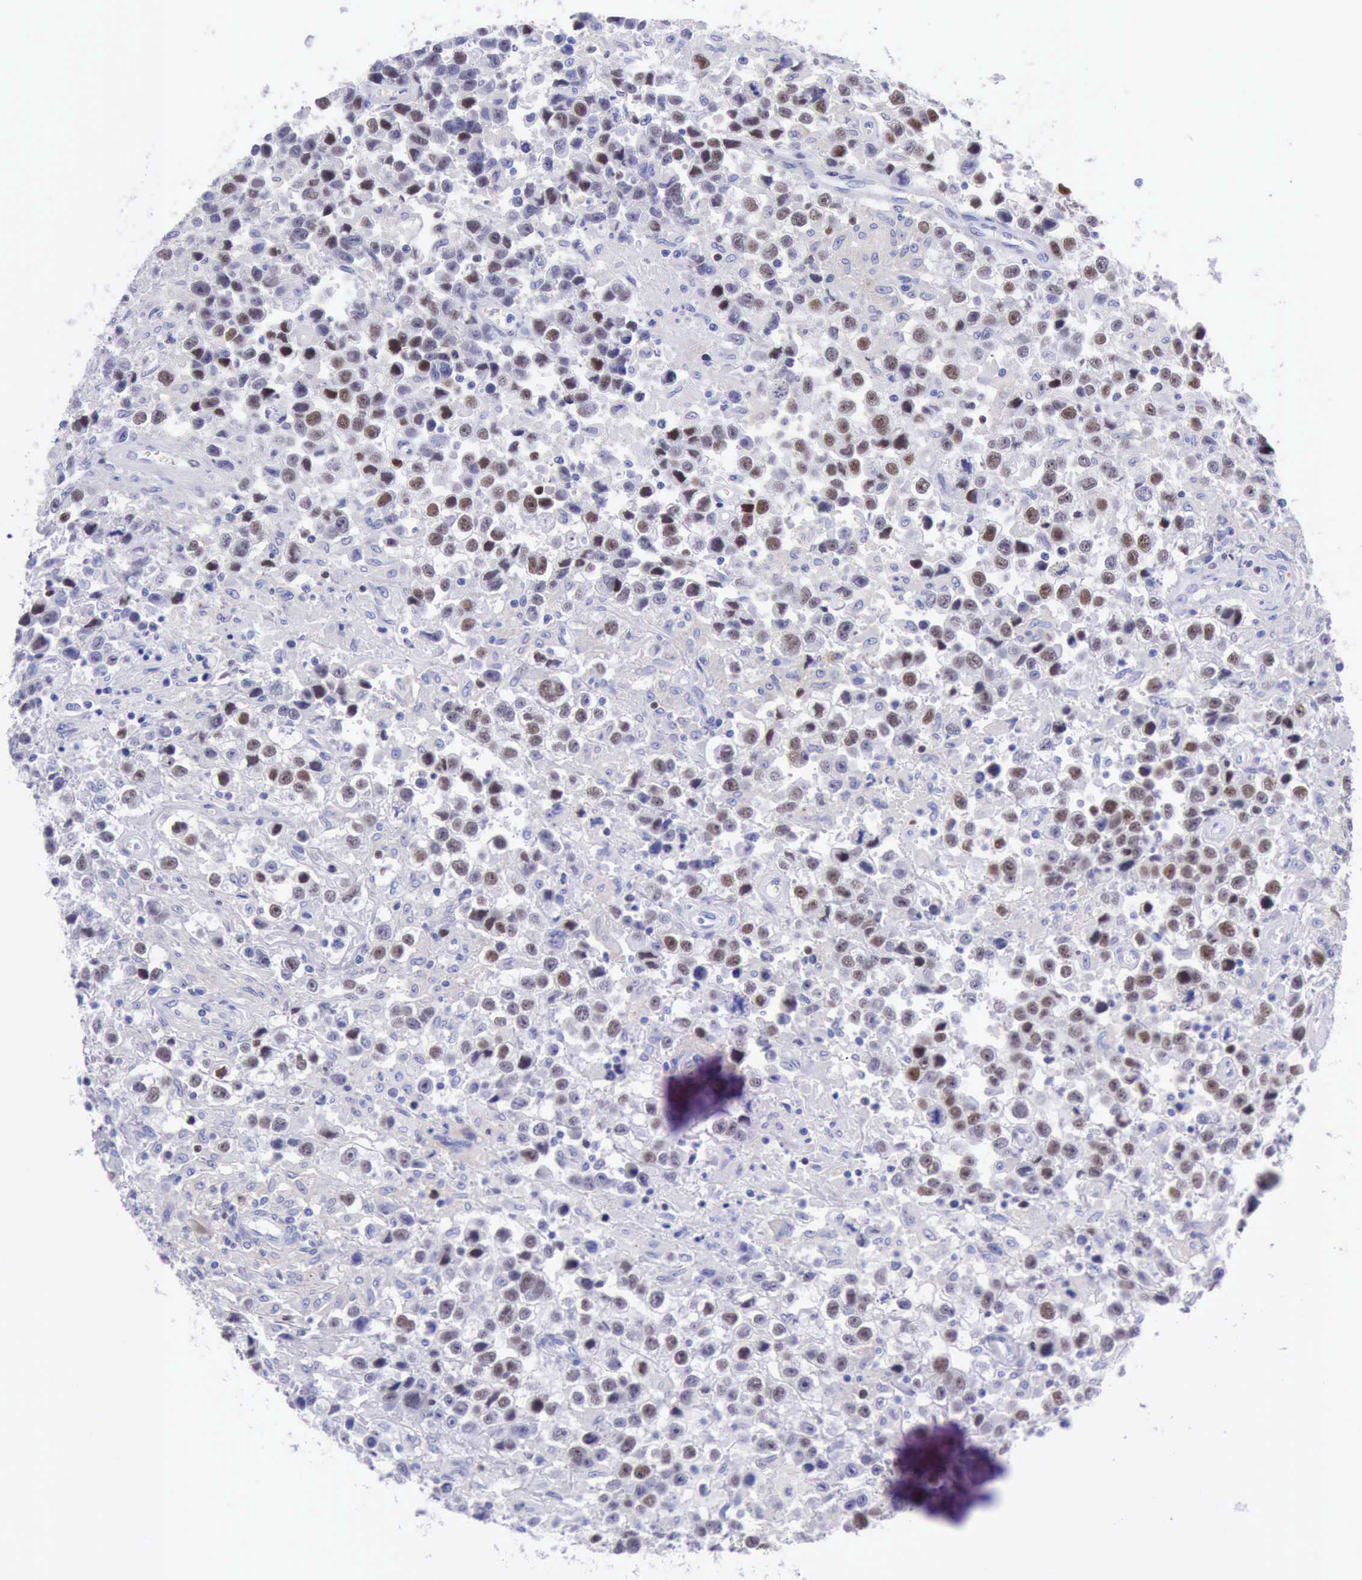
{"staining": {"intensity": "strong", "quantity": "25%-75%", "location": "nuclear"}, "tissue": "testis cancer", "cell_type": "Tumor cells", "image_type": "cancer", "snomed": [{"axis": "morphology", "description": "Seminoma, NOS"}, {"axis": "topography", "description": "Testis"}], "caption": "This micrograph exhibits testis cancer (seminoma) stained with IHC to label a protein in brown. The nuclear of tumor cells show strong positivity for the protein. Nuclei are counter-stained blue.", "gene": "MCM2", "patient": {"sex": "male", "age": 43}}